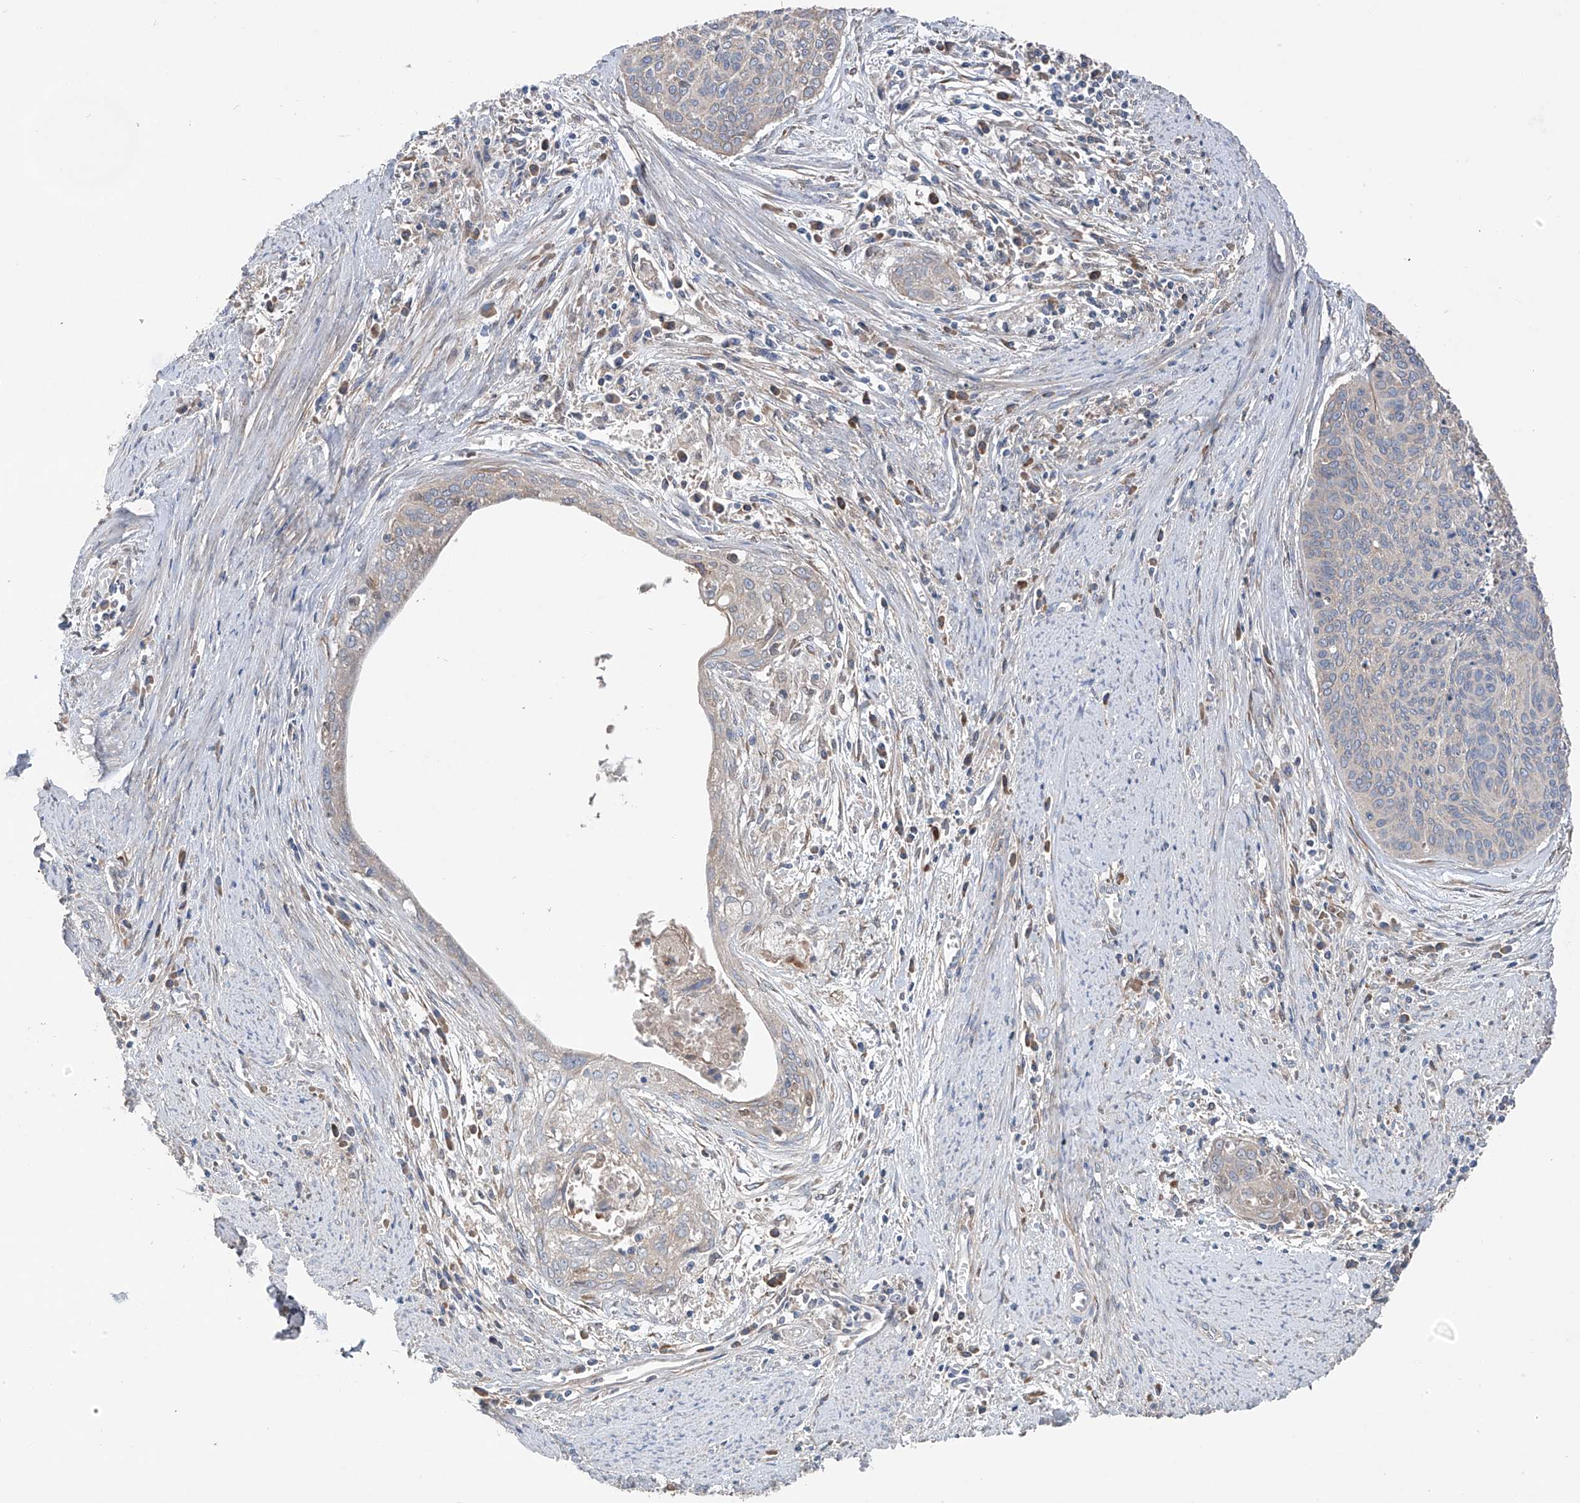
{"staining": {"intensity": "negative", "quantity": "none", "location": "none"}, "tissue": "cervical cancer", "cell_type": "Tumor cells", "image_type": "cancer", "snomed": [{"axis": "morphology", "description": "Squamous cell carcinoma, NOS"}, {"axis": "topography", "description": "Cervix"}], "caption": "Tumor cells show no significant protein staining in cervical cancer. The staining is performed using DAB (3,3'-diaminobenzidine) brown chromogen with nuclei counter-stained in using hematoxylin.", "gene": "GALNTL6", "patient": {"sex": "female", "age": 55}}